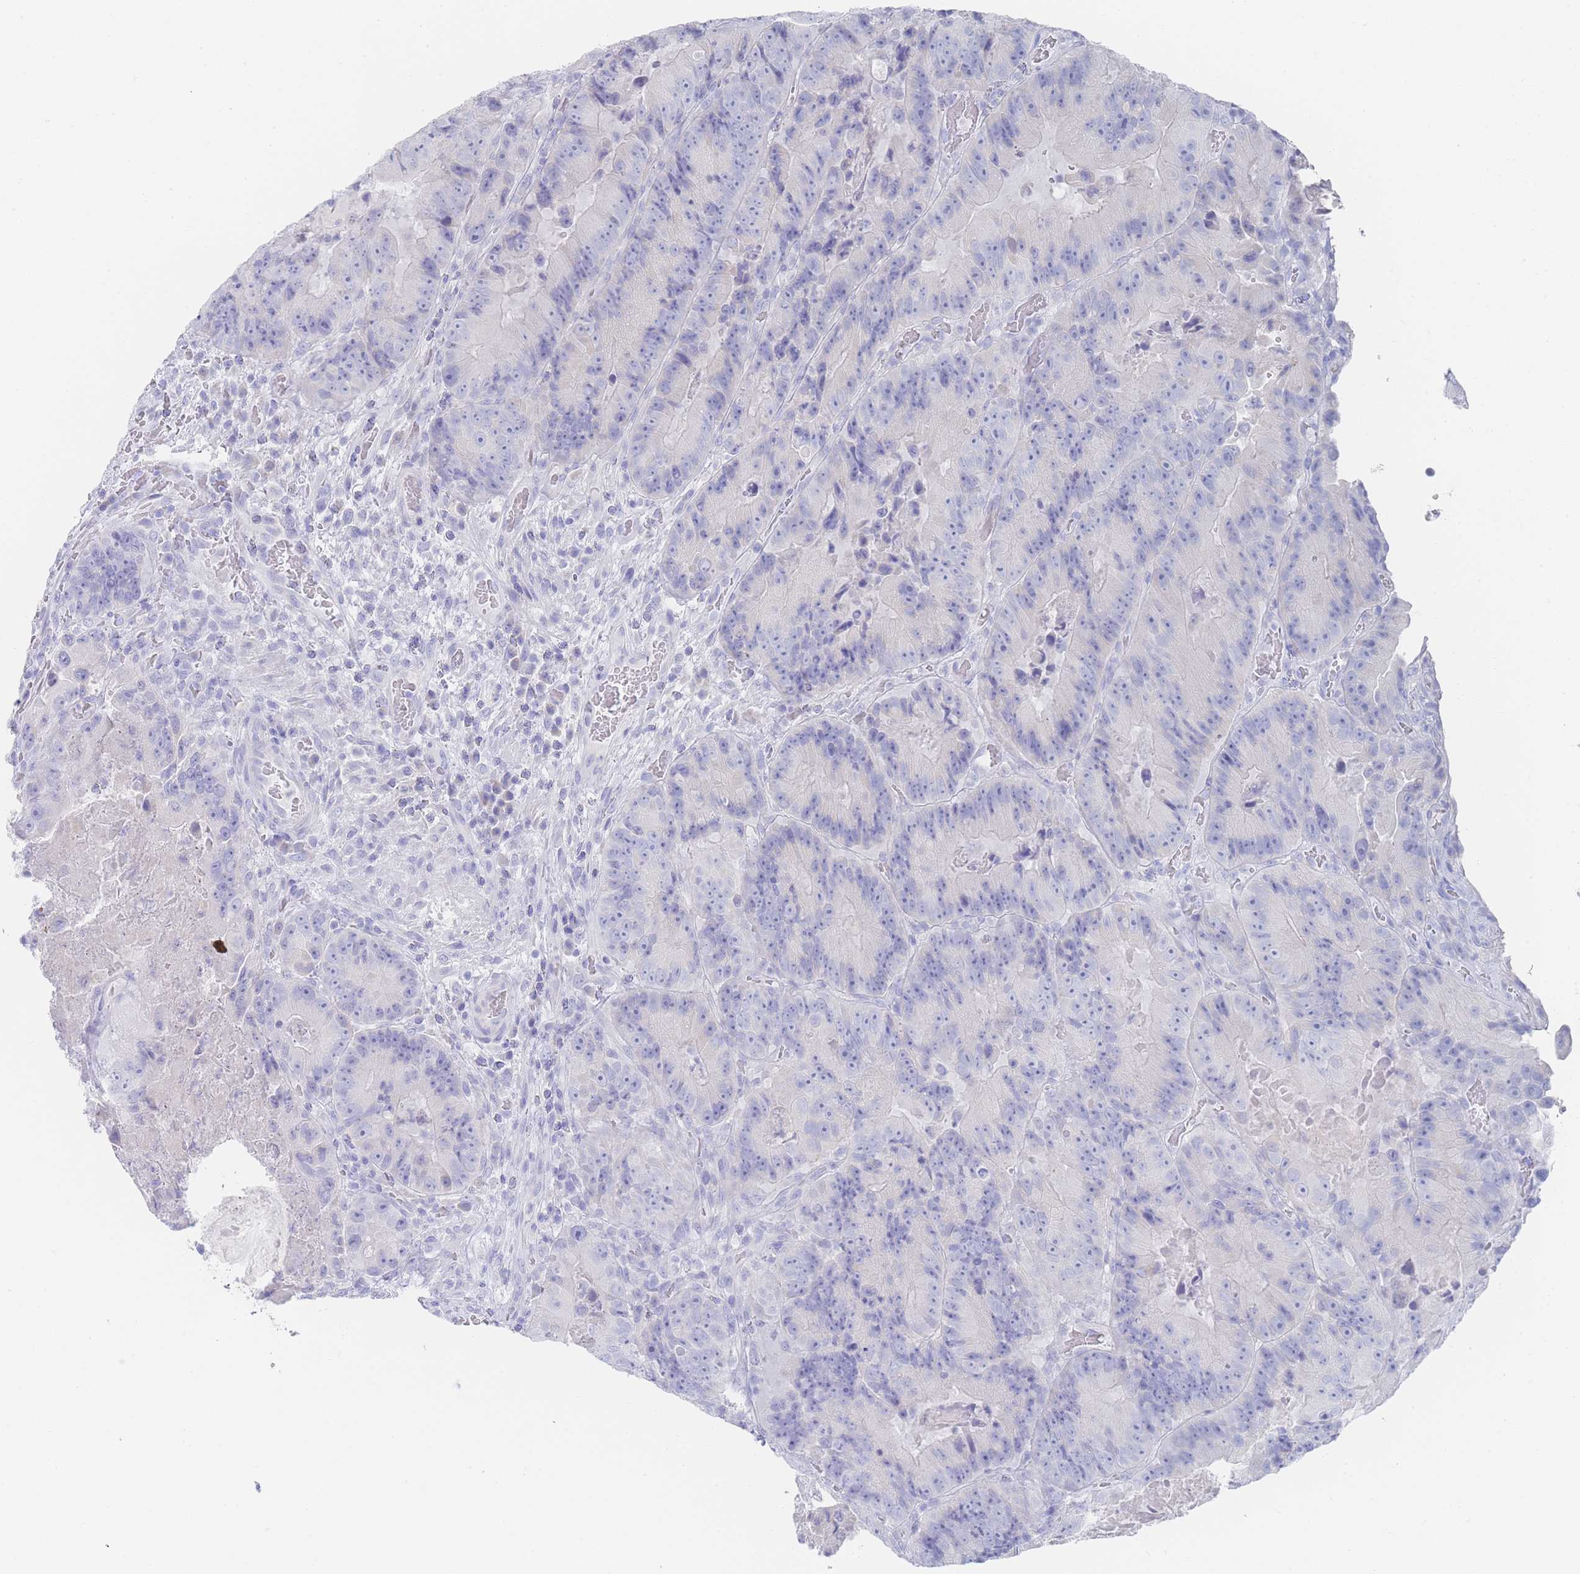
{"staining": {"intensity": "negative", "quantity": "none", "location": "none"}, "tissue": "colorectal cancer", "cell_type": "Tumor cells", "image_type": "cancer", "snomed": [{"axis": "morphology", "description": "Adenocarcinoma, NOS"}, {"axis": "topography", "description": "Colon"}], "caption": "An image of human colorectal cancer is negative for staining in tumor cells.", "gene": "LRRC37A", "patient": {"sex": "female", "age": 86}}